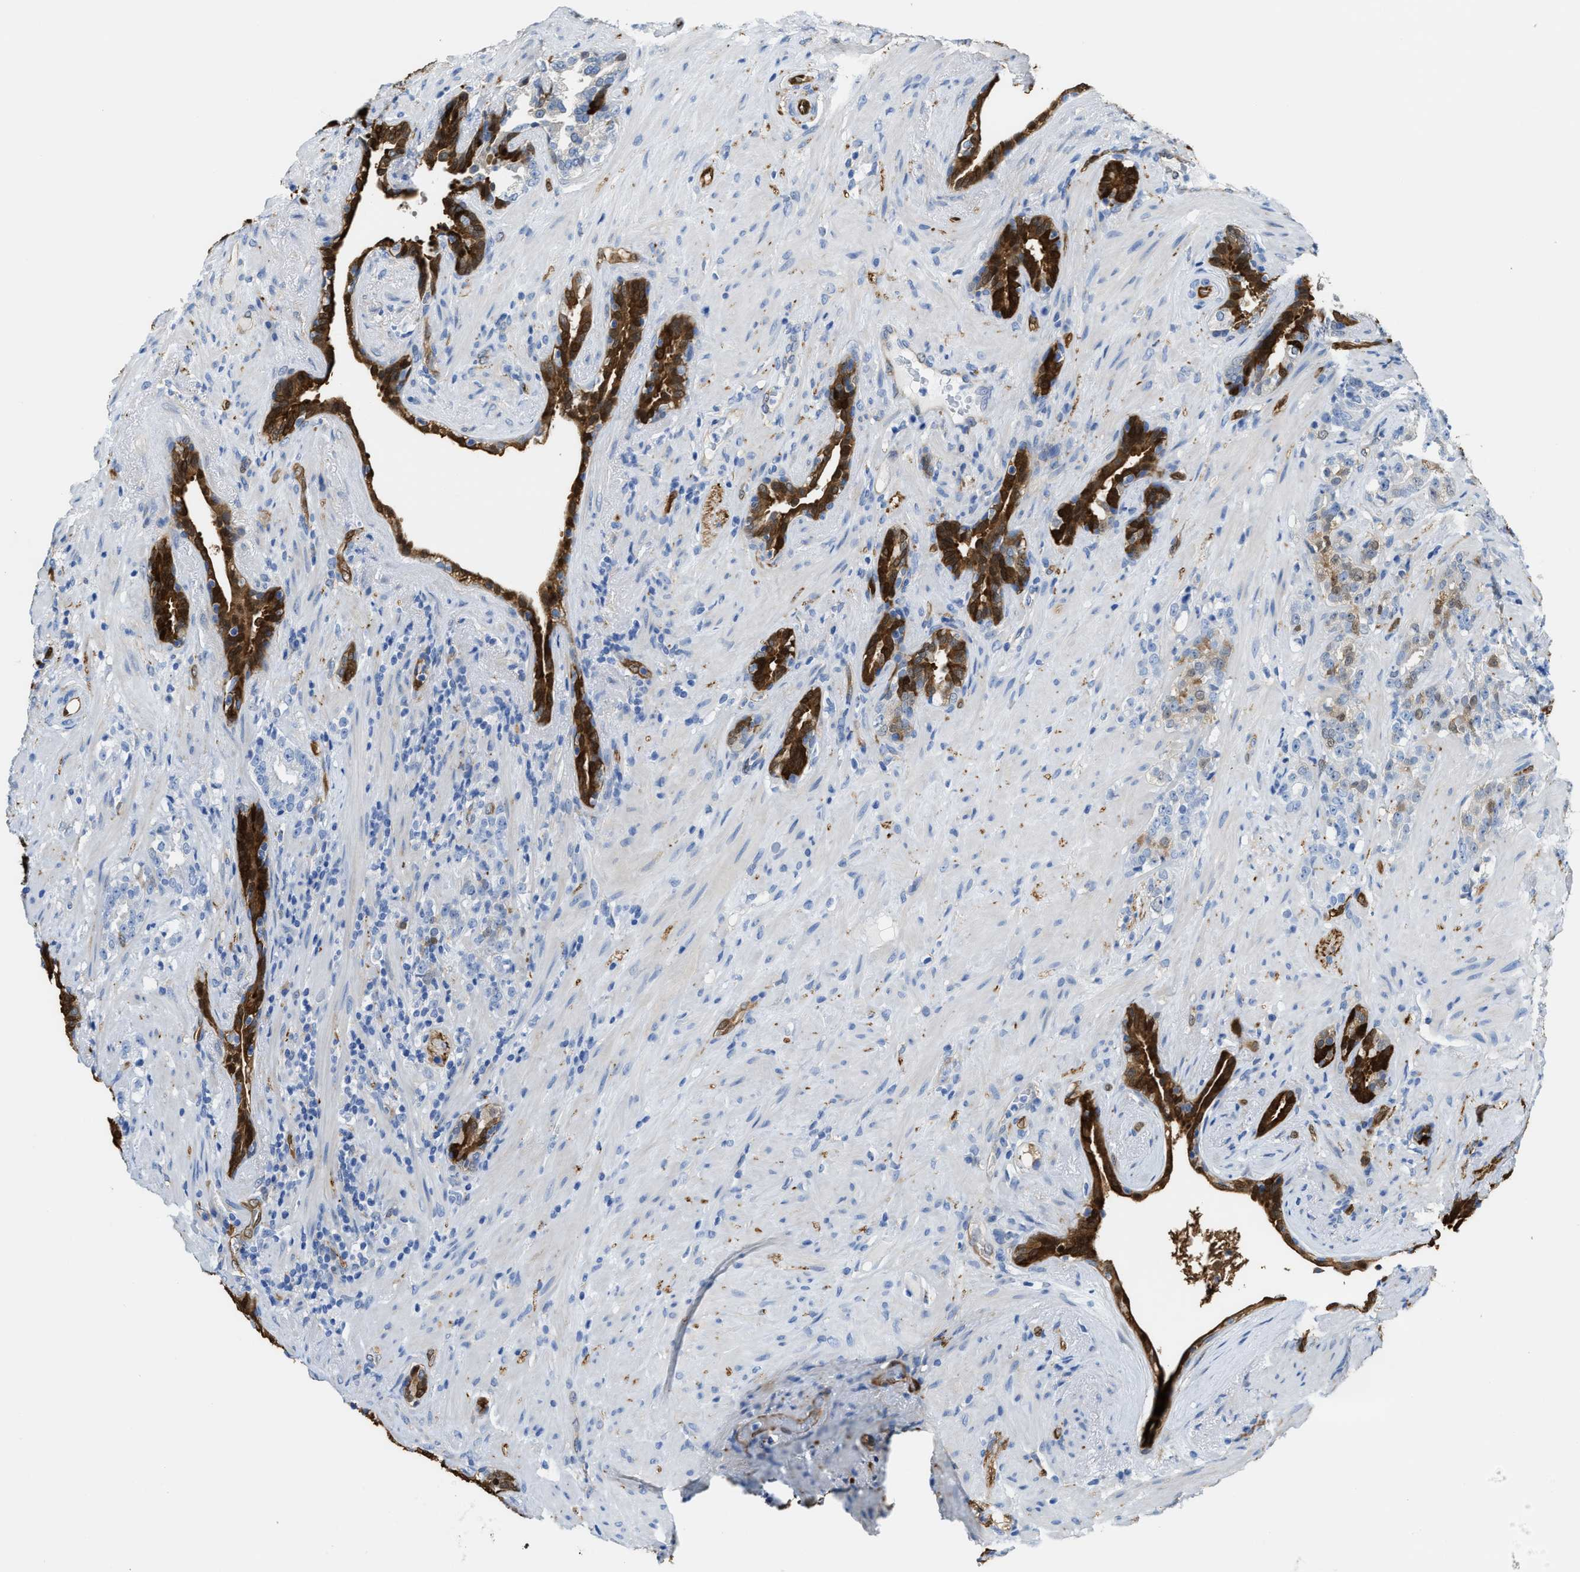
{"staining": {"intensity": "negative", "quantity": "none", "location": "none"}, "tissue": "prostate cancer", "cell_type": "Tumor cells", "image_type": "cancer", "snomed": [{"axis": "morphology", "description": "Adenocarcinoma, High grade"}, {"axis": "topography", "description": "Prostate"}], "caption": "Tumor cells are negative for brown protein staining in prostate cancer (adenocarcinoma (high-grade)). (DAB immunohistochemistry (IHC), high magnification).", "gene": "ASS1", "patient": {"sex": "male", "age": 71}}